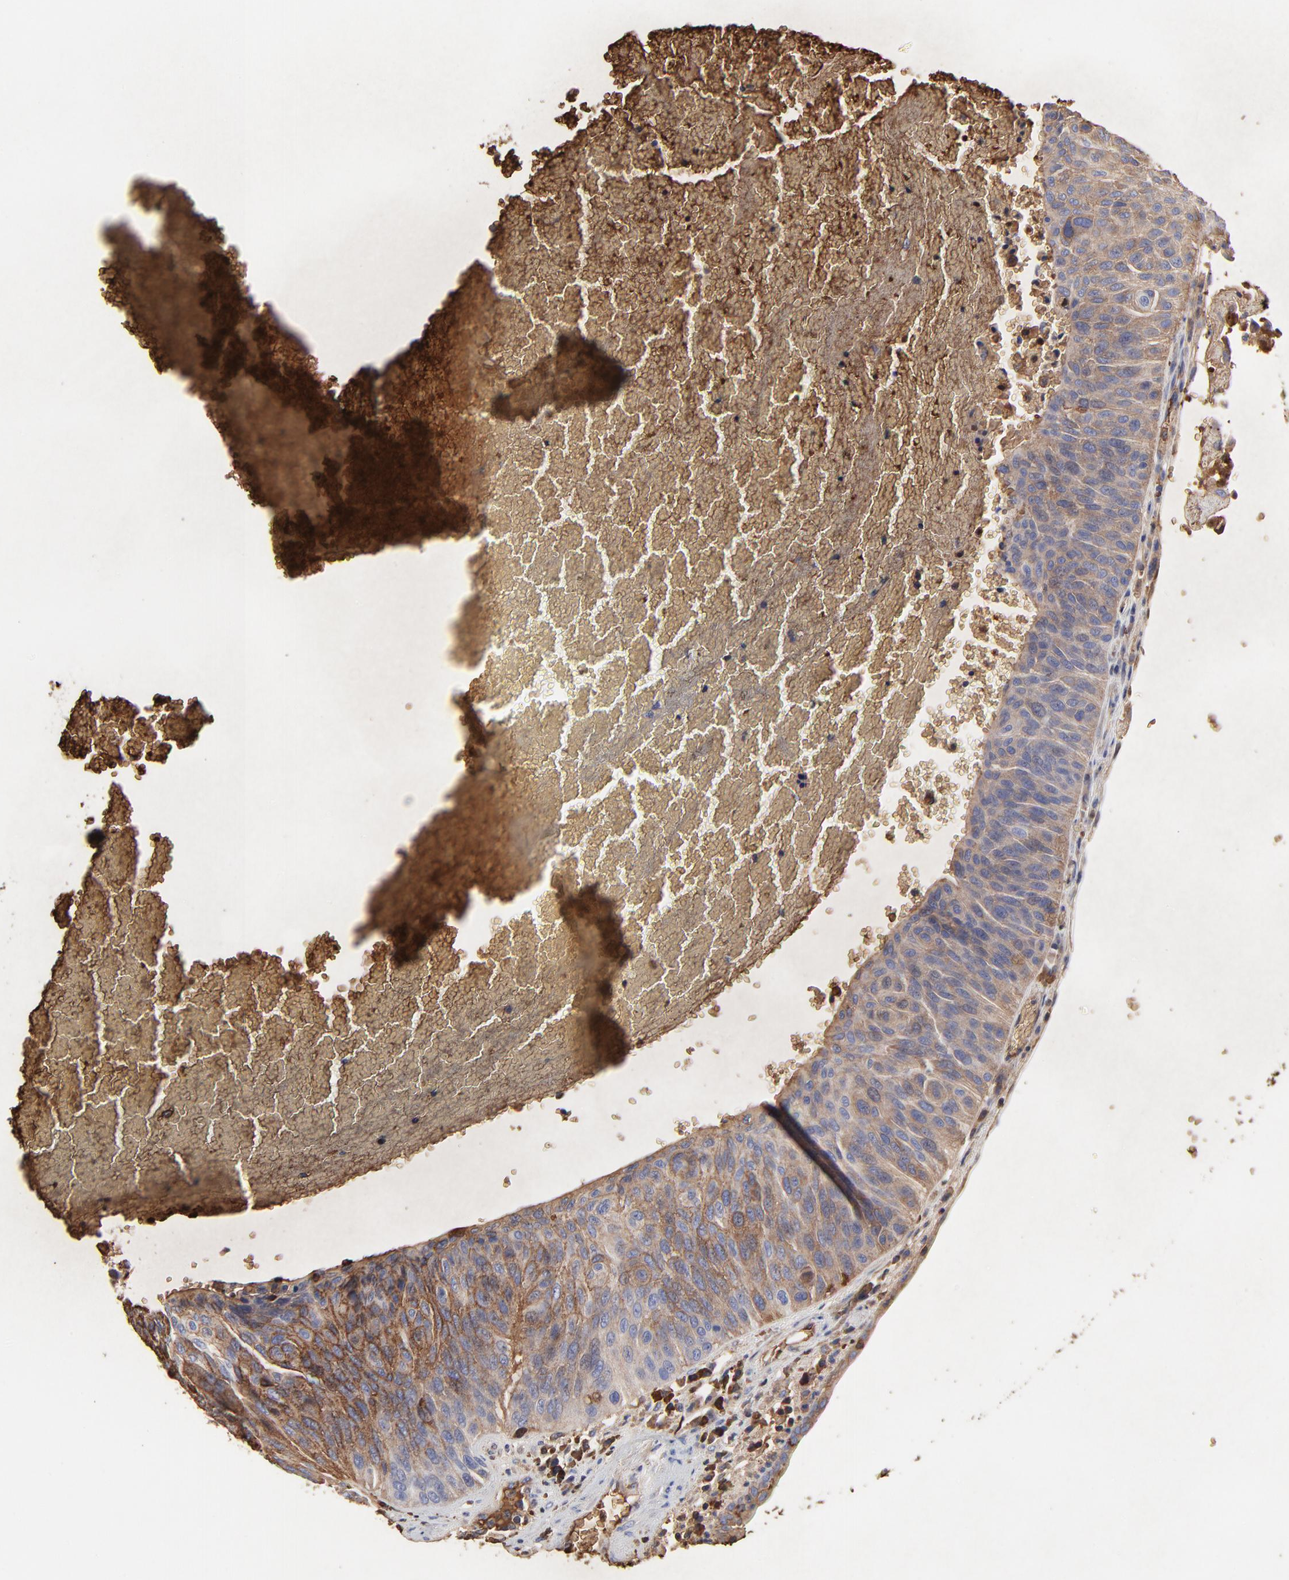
{"staining": {"intensity": "moderate", "quantity": "25%-75%", "location": "cytoplasmic/membranous"}, "tissue": "urothelial cancer", "cell_type": "Tumor cells", "image_type": "cancer", "snomed": [{"axis": "morphology", "description": "Urothelial carcinoma, High grade"}, {"axis": "topography", "description": "Urinary bladder"}], "caption": "A high-resolution image shows immunohistochemistry staining of urothelial cancer, which reveals moderate cytoplasmic/membranous expression in about 25%-75% of tumor cells.", "gene": "PAG1", "patient": {"sex": "male", "age": 66}}